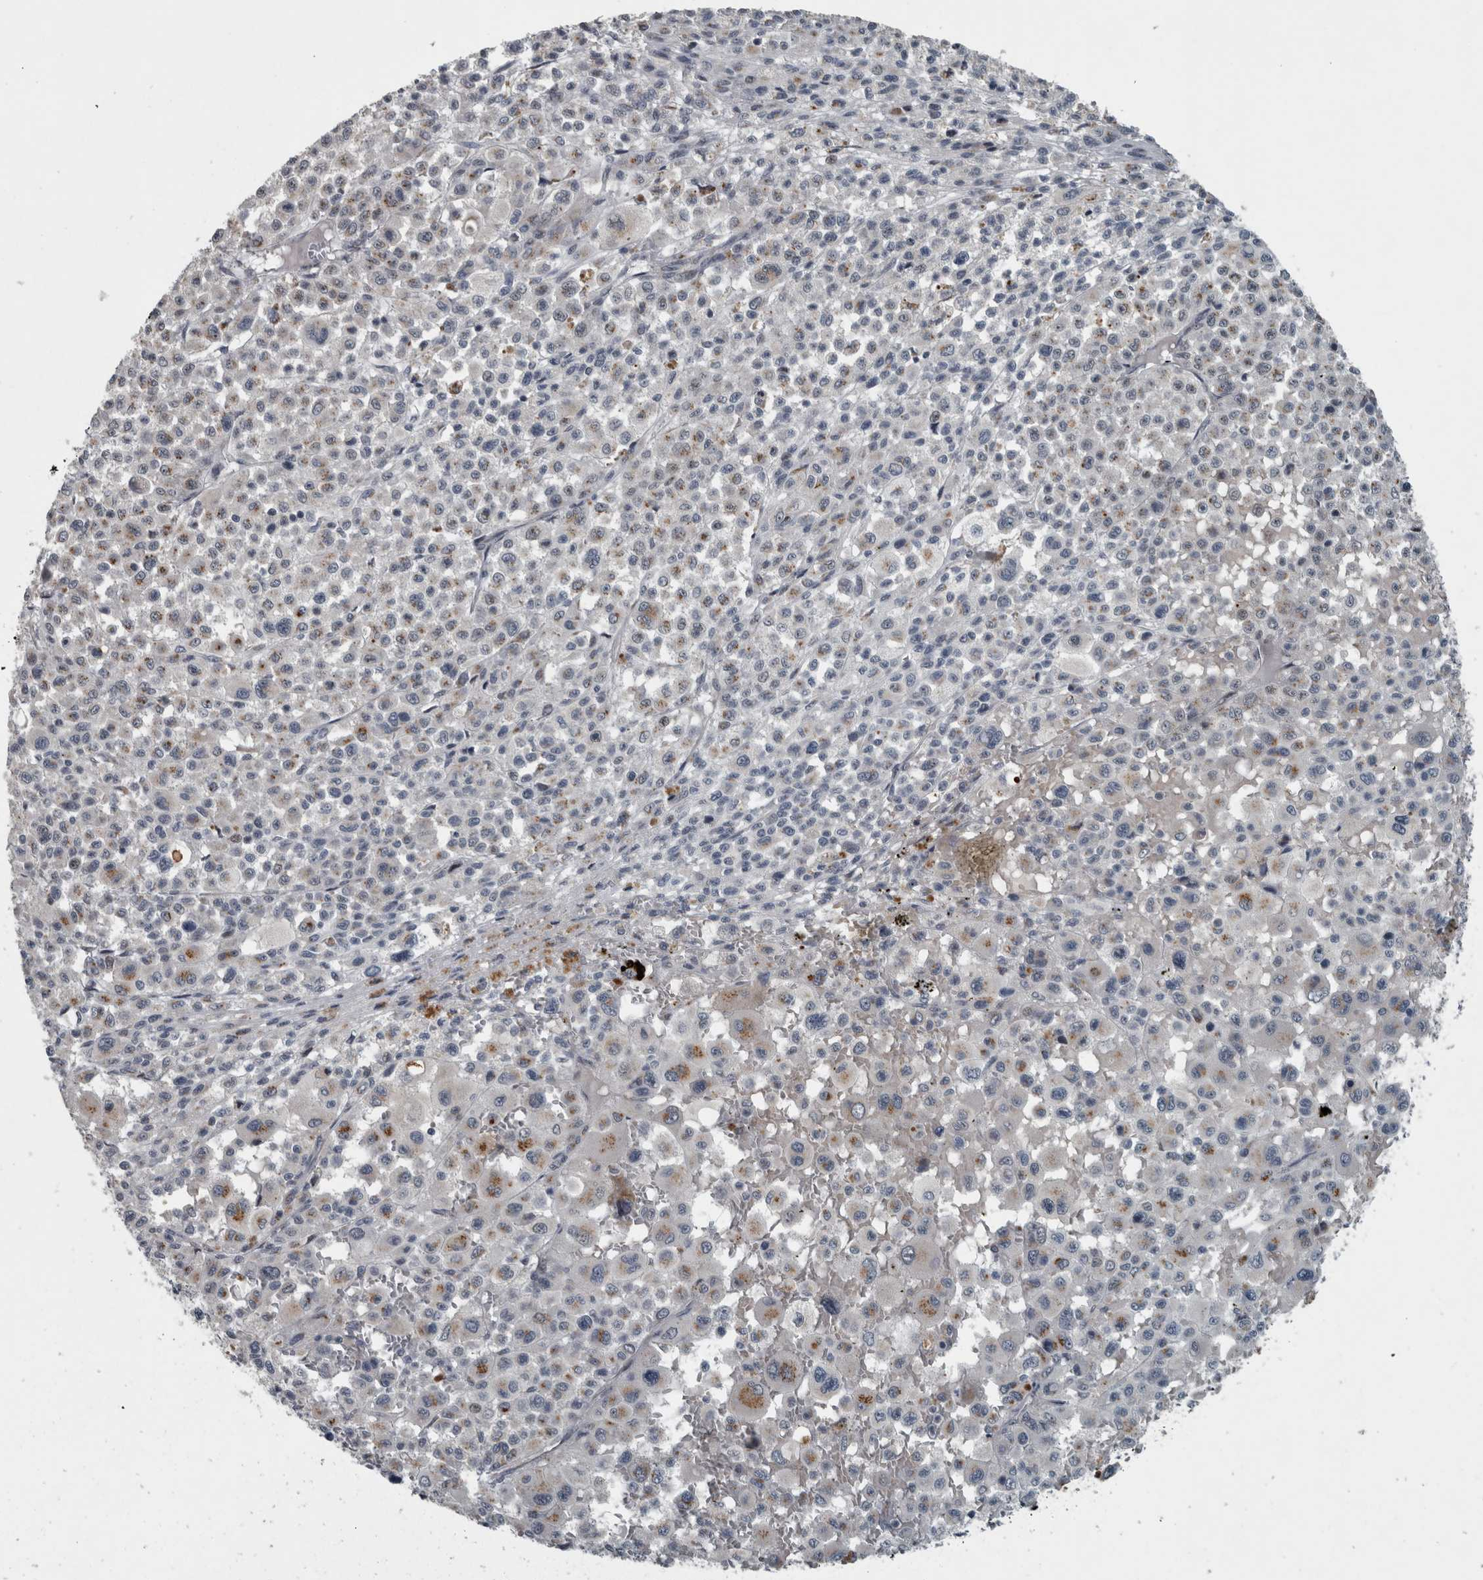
{"staining": {"intensity": "moderate", "quantity": "<25%", "location": "cytoplasmic/membranous"}, "tissue": "melanoma", "cell_type": "Tumor cells", "image_type": "cancer", "snomed": [{"axis": "morphology", "description": "Malignant melanoma, Metastatic site"}, {"axis": "topography", "description": "Skin"}], "caption": "Moderate cytoplasmic/membranous protein positivity is present in about <25% of tumor cells in melanoma. (Stains: DAB (3,3'-diaminobenzidine) in brown, nuclei in blue, Microscopy: brightfield microscopy at high magnification).", "gene": "ZNF345", "patient": {"sex": "female", "age": 74}}